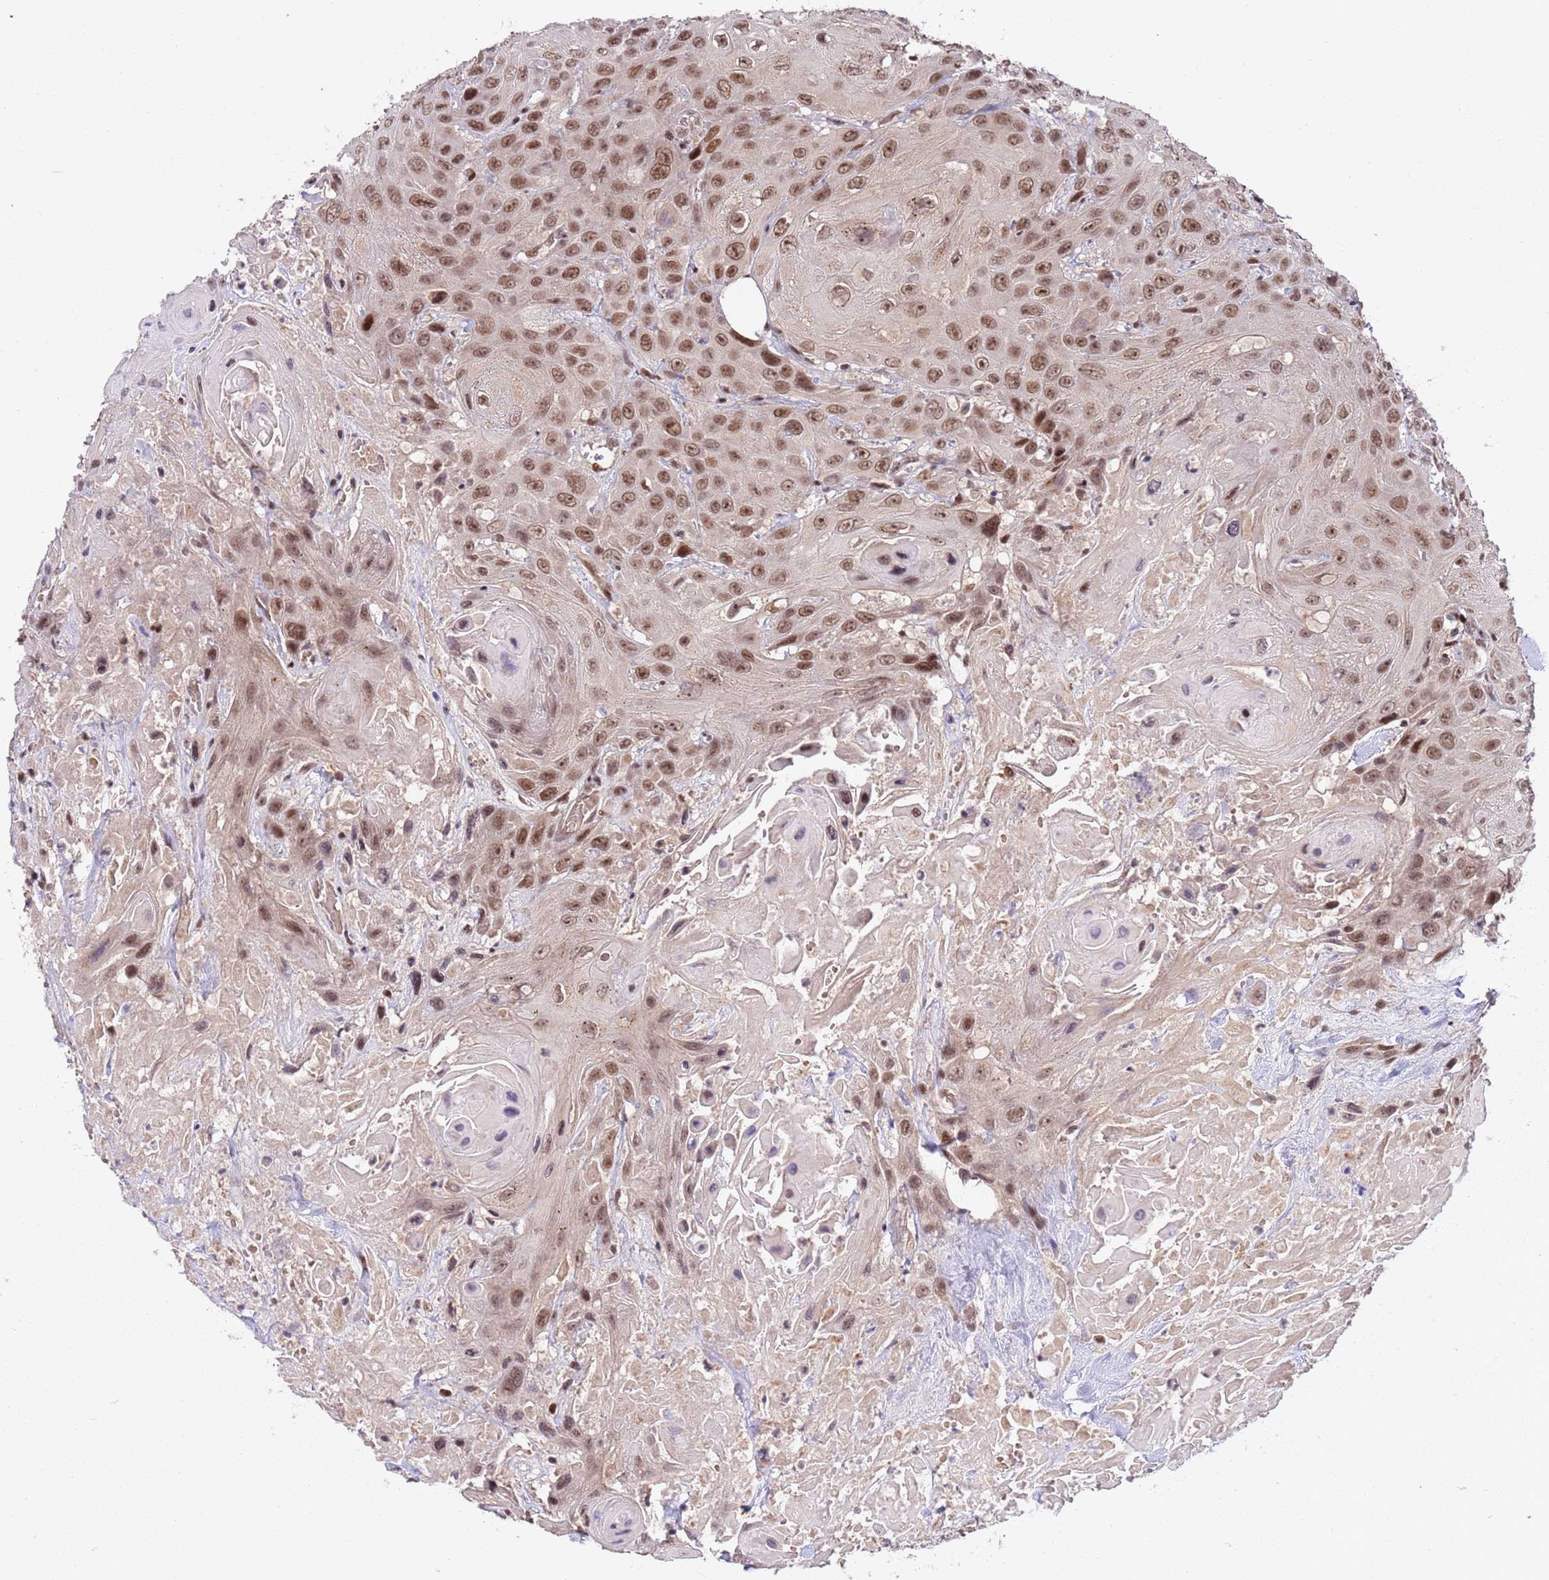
{"staining": {"intensity": "moderate", "quantity": ">75%", "location": "nuclear"}, "tissue": "head and neck cancer", "cell_type": "Tumor cells", "image_type": "cancer", "snomed": [{"axis": "morphology", "description": "Squamous cell carcinoma, NOS"}, {"axis": "topography", "description": "Head-Neck"}], "caption": "Human squamous cell carcinoma (head and neck) stained with a protein marker exhibits moderate staining in tumor cells.", "gene": "PPM1H", "patient": {"sex": "male", "age": 81}}